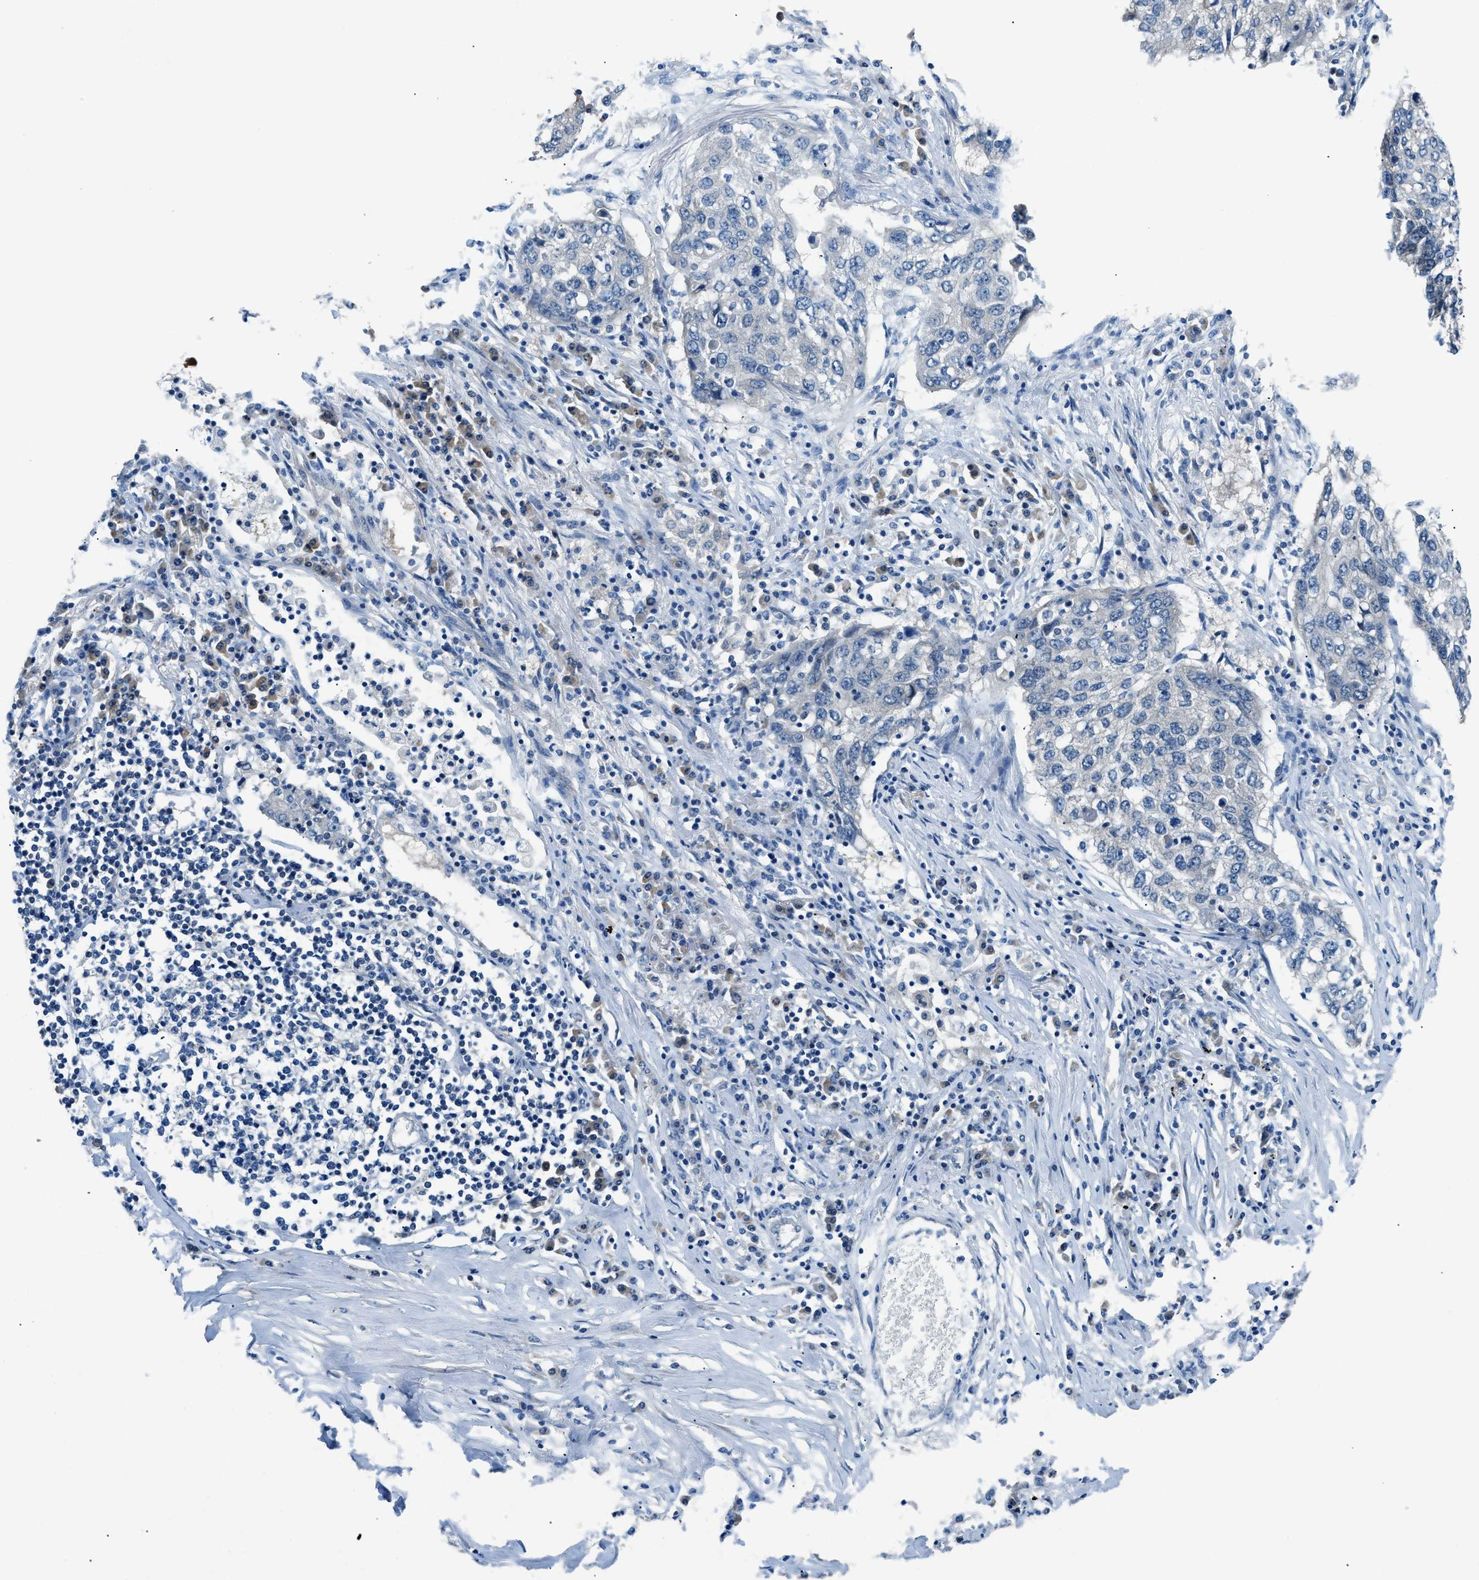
{"staining": {"intensity": "negative", "quantity": "none", "location": "none"}, "tissue": "lung cancer", "cell_type": "Tumor cells", "image_type": "cancer", "snomed": [{"axis": "morphology", "description": "Squamous cell carcinoma, NOS"}, {"axis": "topography", "description": "Lung"}], "caption": "The micrograph demonstrates no significant expression in tumor cells of lung squamous cell carcinoma.", "gene": "ACP1", "patient": {"sex": "female", "age": 63}}